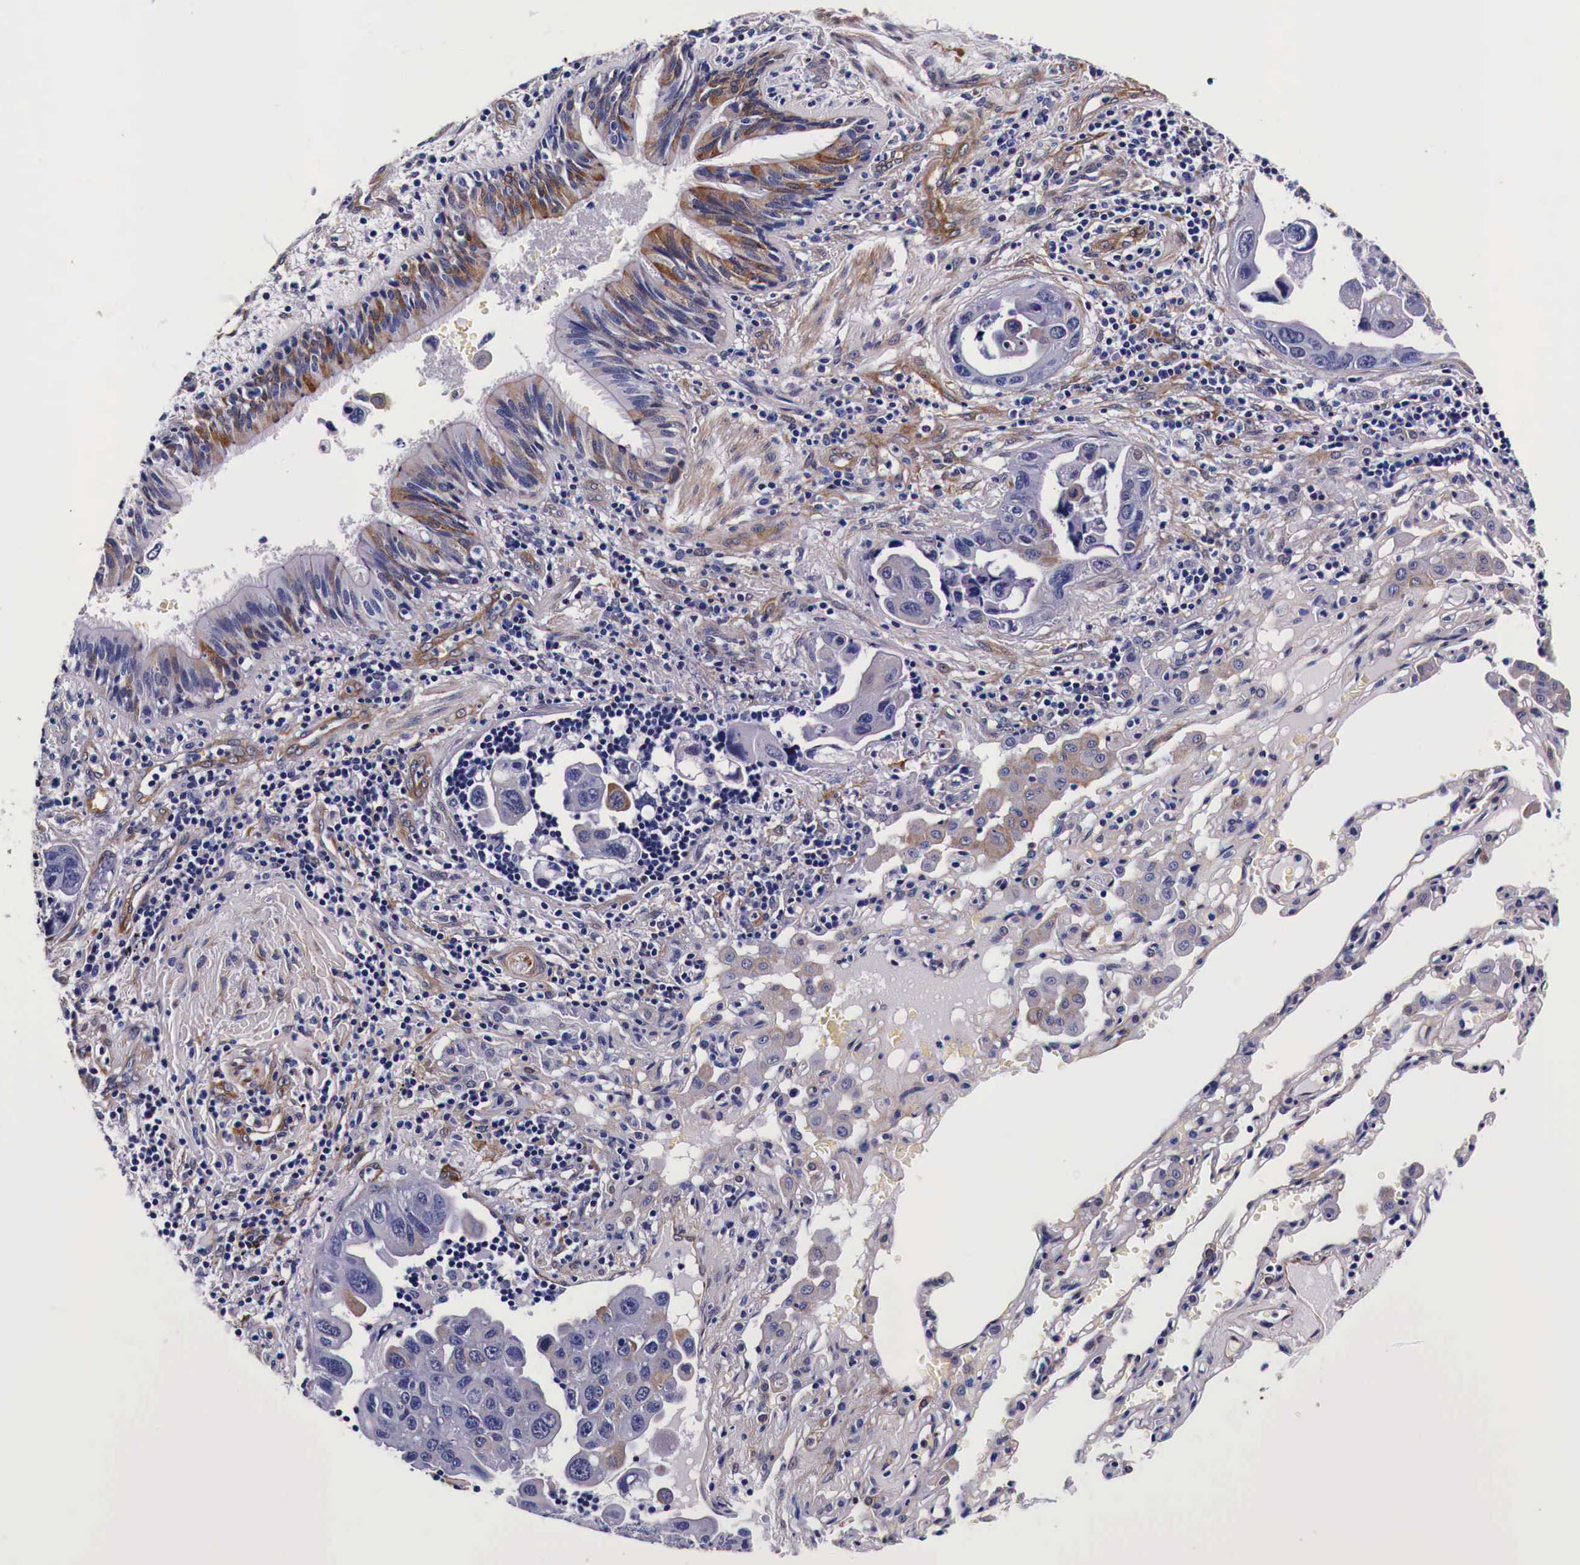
{"staining": {"intensity": "moderate", "quantity": "<25%", "location": "cytoplasmic/membranous"}, "tissue": "lung cancer", "cell_type": "Tumor cells", "image_type": "cancer", "snomed": [{"axis": "morphology", "description": "Adenocarcinoma, NOS"}, {"axis": "topography", "description": "Lung"}], "caption": "Lung cancer tissue exhibits moderate cytoplasmic/membranous positivity in approximately <25% of tumor cells, visualized by immunohistochemistry.", "gene": "HSPB1", "patient": {"sex": "male", "age": 64}}